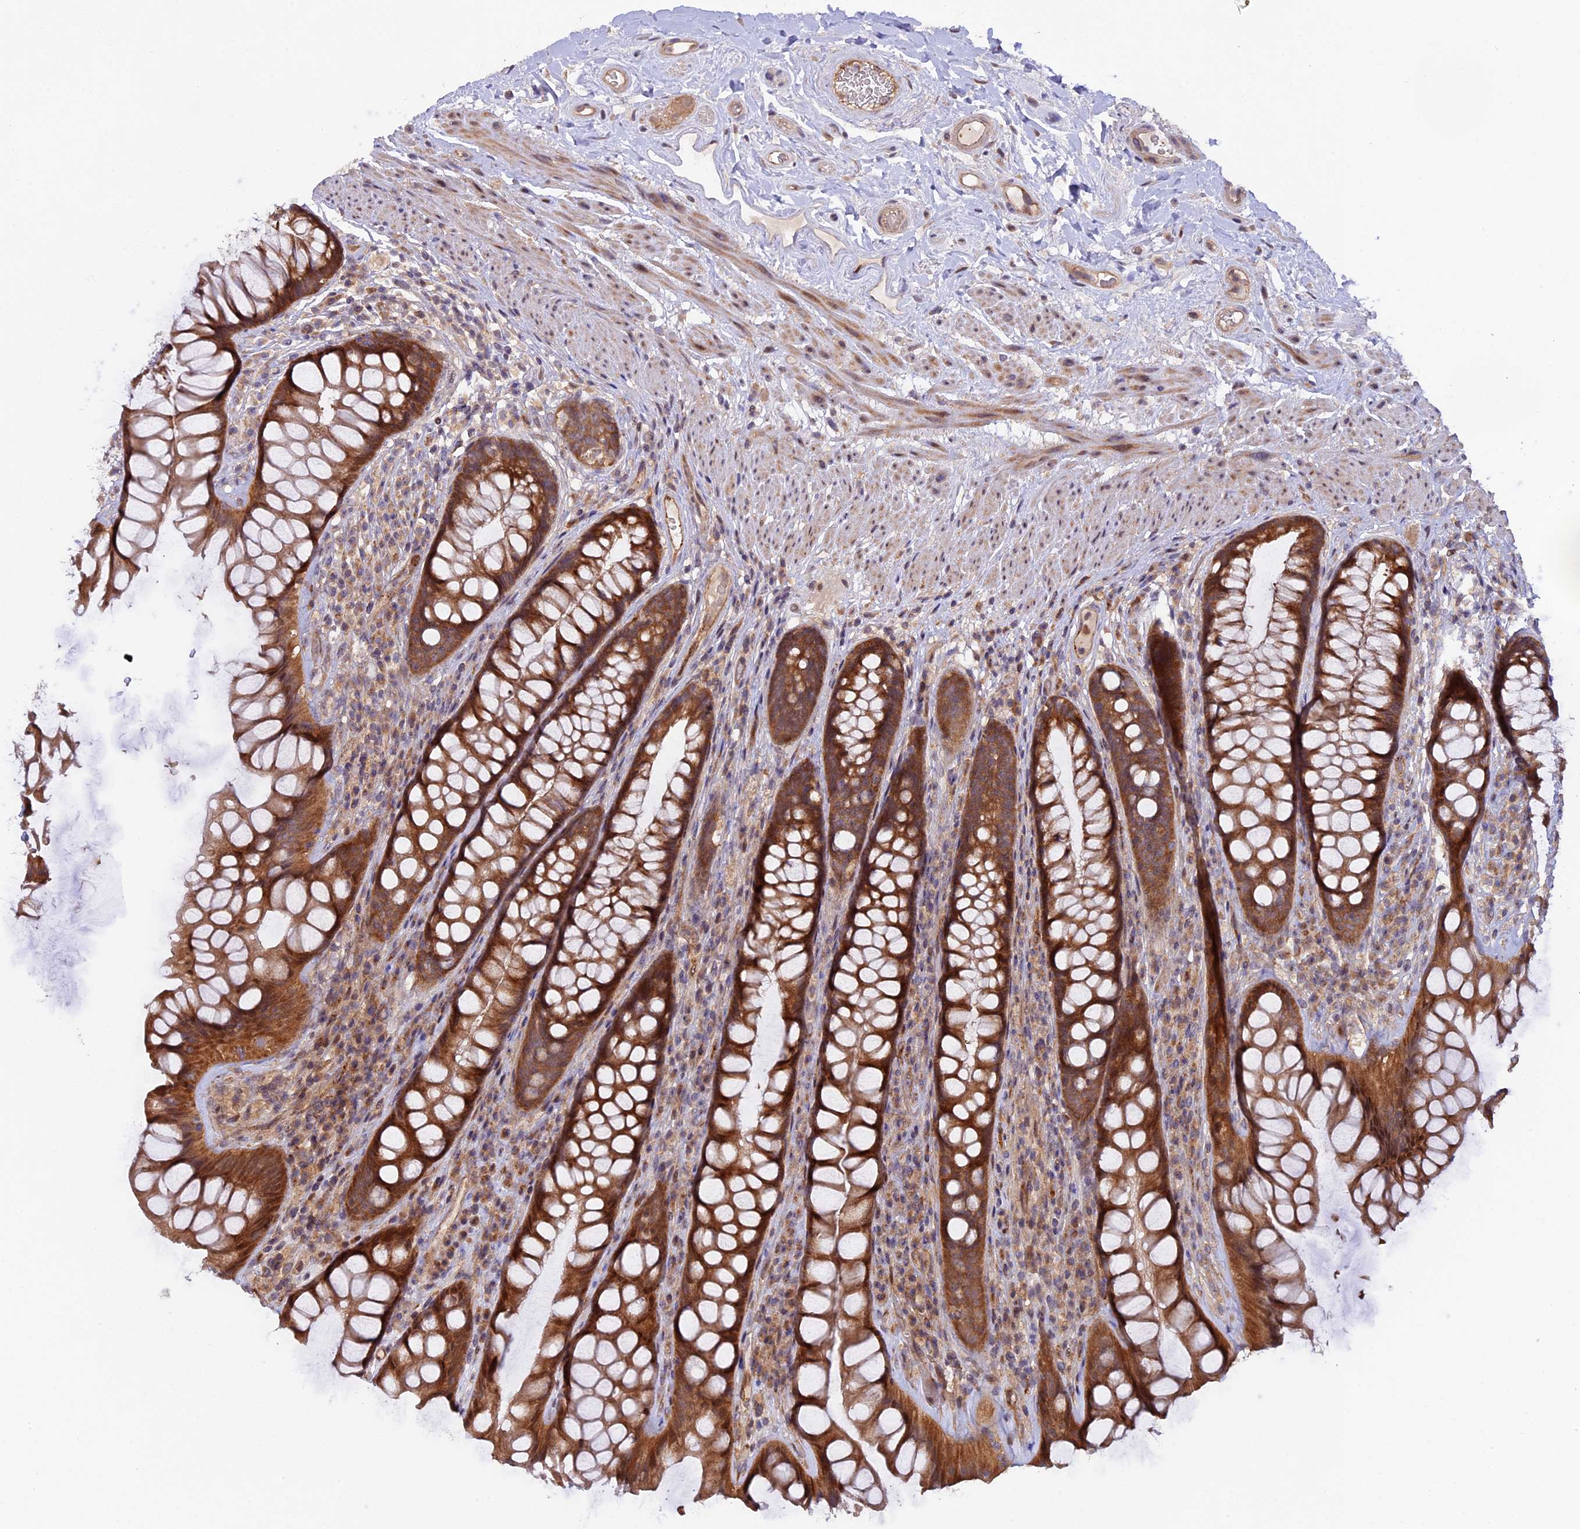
{"staining": {"intensity": "strong", "quantity": ">75%", "location": "cytoplasmic/membranous"}, "tissue": "rectum", "cell_type": "Glandular cells", "image_type": "normal", "snomed": [{"axis": "morphology", "description": "Normal tissue, NOS"}, {"axis": "topography", "description": "Rectum"}], "caption": "High-power microscopy captured an IHC micrograph of unremarkable rectum, revealing strong cytoplasmic/membranous staining in approximately >75% of glandular cells. (DAB (3,3'-diaminobenzidine) IHC, brown staining for protein, blue staining for nuclei).", "gene": "FERMT1", "patient": {"sex": "male", "age": 74}}